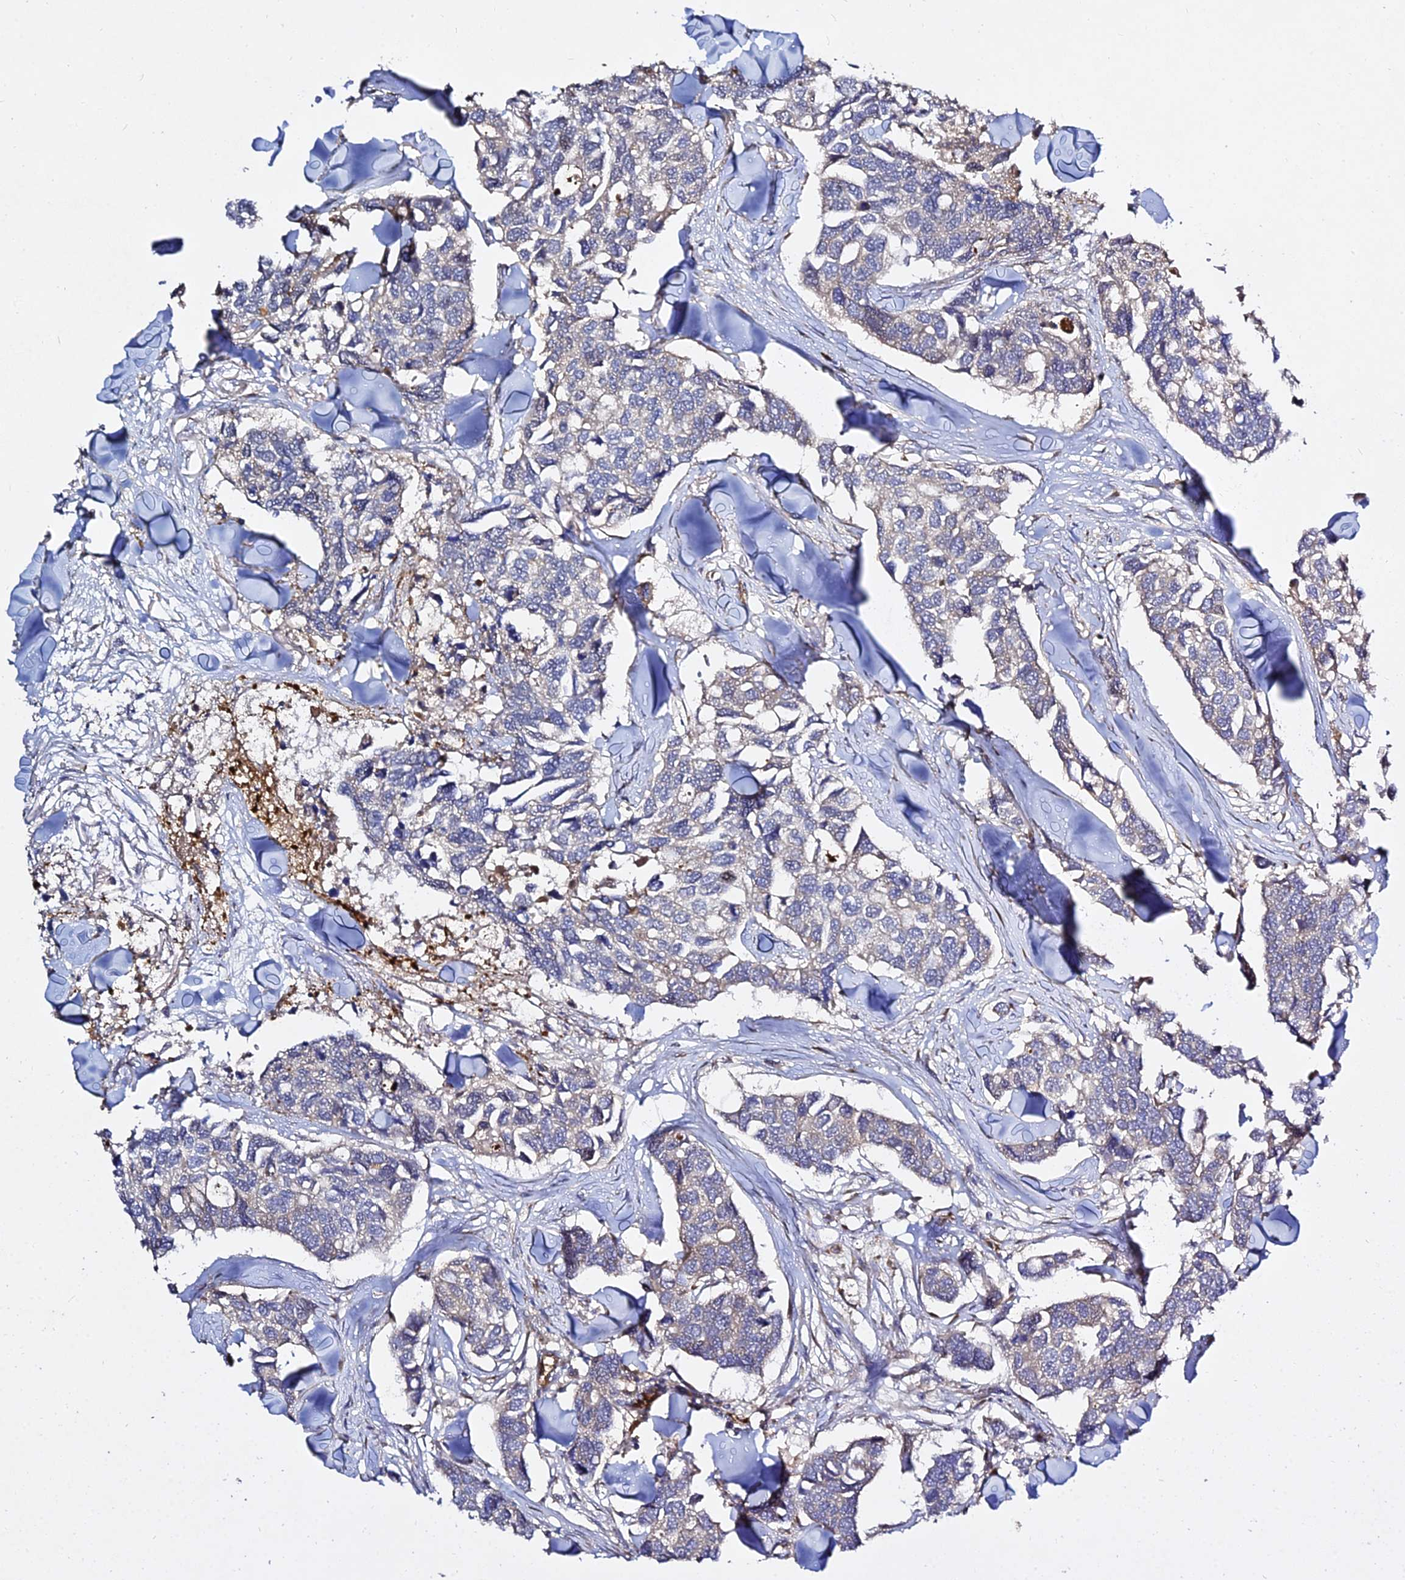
{"staining": {"intensity": "negative", "quantity": "none", "location": "none"}, "tissue": "breast cancer", "cell_type": "Tumor cells", "image_type": "cancer", "snomed": [{"axis": "morphology", "description": "Duct carcinoma"}, {"axis": "topography", "description": "Breast"}], "caption": "Immunohistochemistry of breast cancer (infiltrating ductal carcinoma) reveals no expression in tumor cells.", "gene": "GRTP1", "patient": {"sex": "female", "age": 83}}